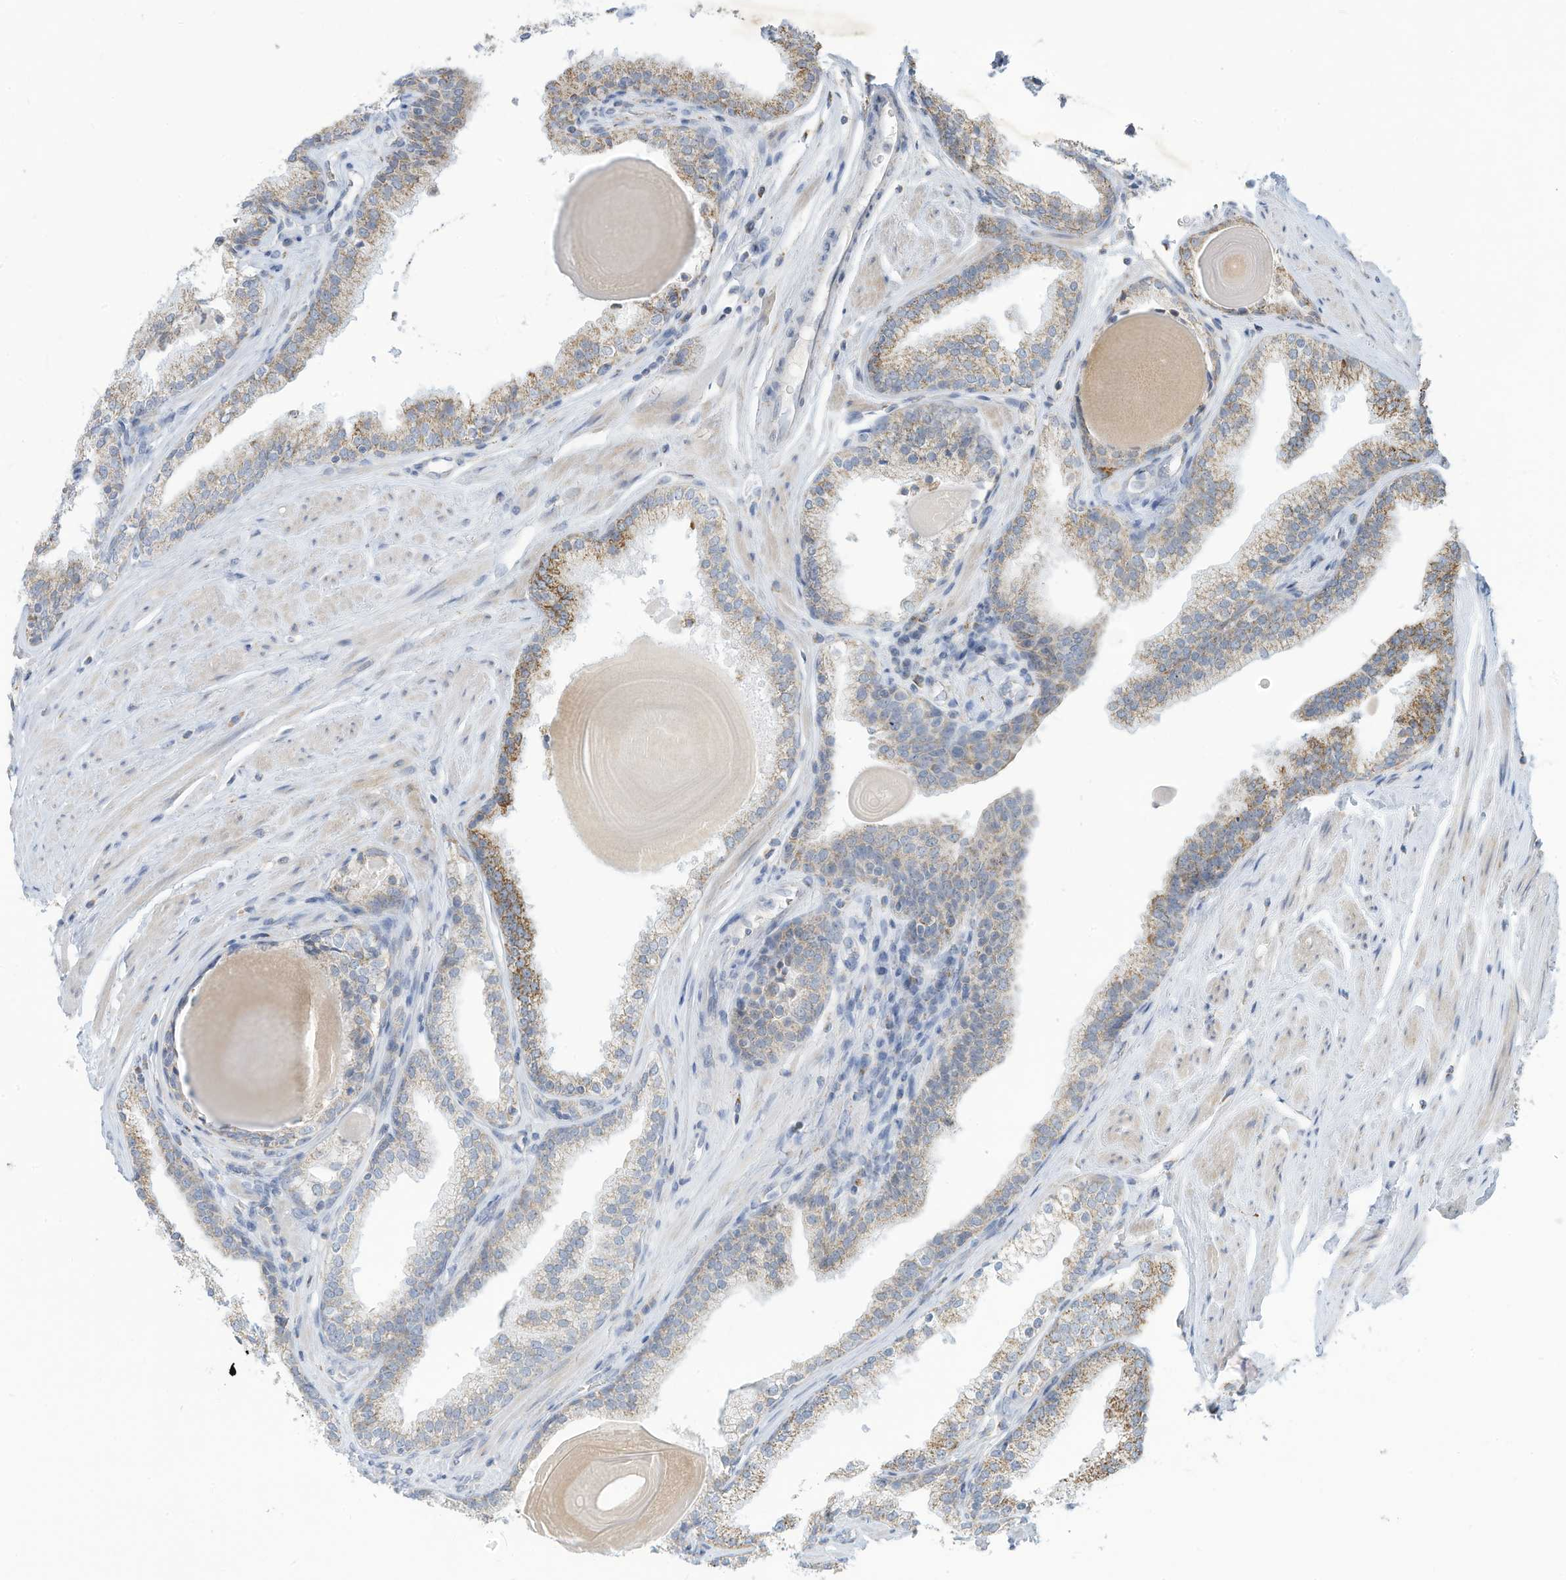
{"staining": {"intensity": "moderate", "quantity": "<25%", "location": "cytoplasmic/membranous"}, "tissue": "prostate cancer", "cell_type": "Tumor cells", "image_type": "cancer", "snomed": [{"axis": "morphology", "description": "Adenocarcinoma, High grade"}, {"axis": "topography", "description": "Prostate"}], "caption": "Immunohistochemistry image of neoplastic tissue: prostate adenocarcinoma (high-grade) stained using immunohistochemistry exhibits low levels of moderate protein expression localized specifically in the cytoplasmic/membranous of tumor cells, appearing as a cytoplasmic/membranous brown color.", "gene": "NLN", "patient": {"sex": "male", "age": 63}}